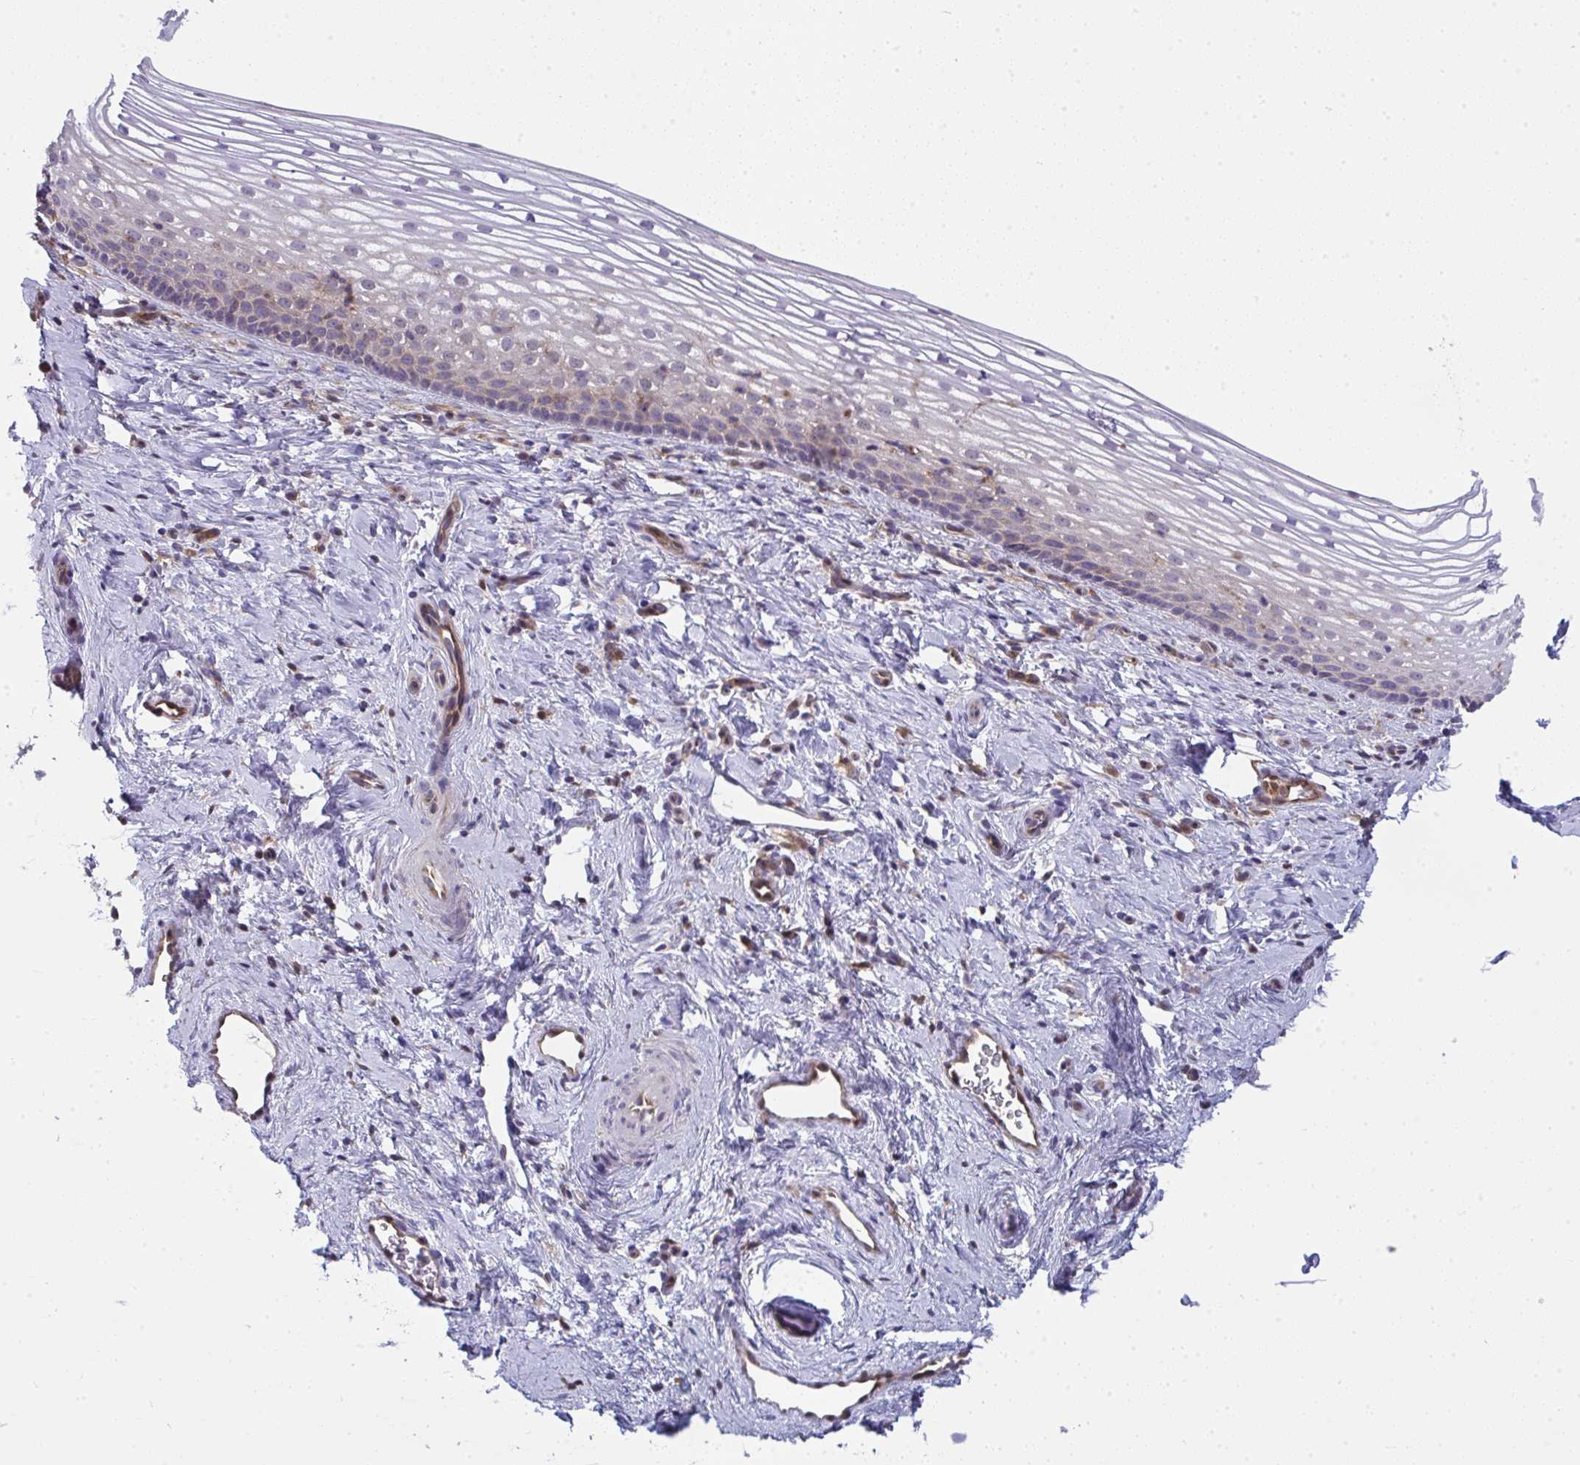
{"staining": {"intensity": "weak", "quantity": "<25%", "location": "cytoplasmic/membranous"}, "tissue": "vagina", "cell_type": "Squamous epithelial cells", "image_type": "normal", "snomed": [{"axis": "morphology", "description": "Normal tissue, NOS"}, {"axis": "topography", "description": "Vagina"}], "caption": "This is a micrograph of immunohistochemistry (IHC) staining of benign vagina, which shows no expression in squamous epithelial cells. Nuclei are stained in blue.", "gene": "ALDH16A1", "patient": {"sex": "female", "age": 51}}